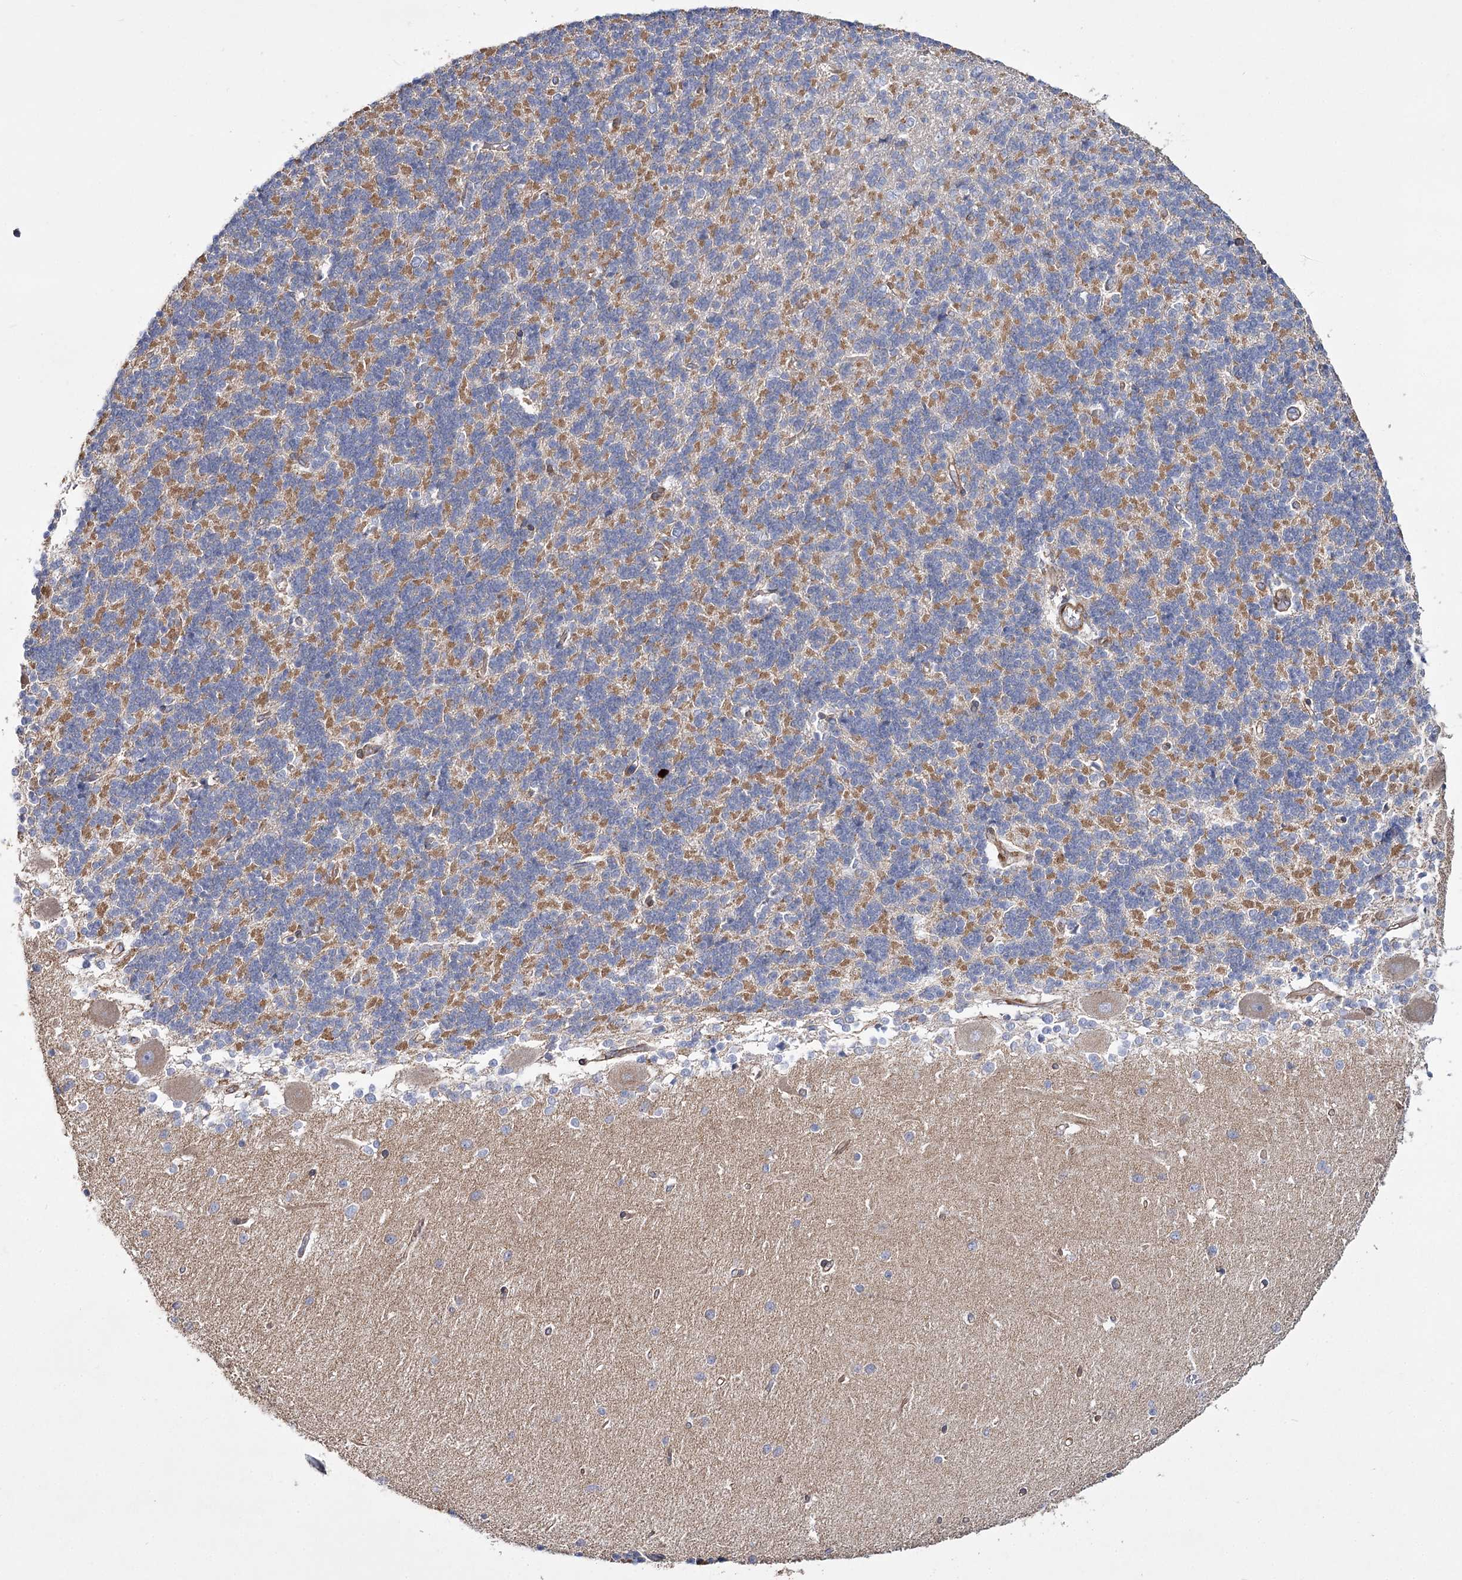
{"staining": {"intensity": "moderate", "quantity": "<25%", "location": "cytoplasmic/membranous"}, "tissue": "cerebellum", "cell_type": "Cells in granular layer", "image_type": "normal", "snomed": [{"axis": "morphology", "description": "Normal tissue, NOS"}, {"axis": "topography", "description": "Cerebellum"}], "caption": "Immunohistochemistry (IHC) of normal cerebellum exhibits low levels of moderate cytoplasmic/membranous expression in approximately <25% of cells in granular layer.", "gene": "TMEM164", "patient": {"sex": "male", "age": 37}}